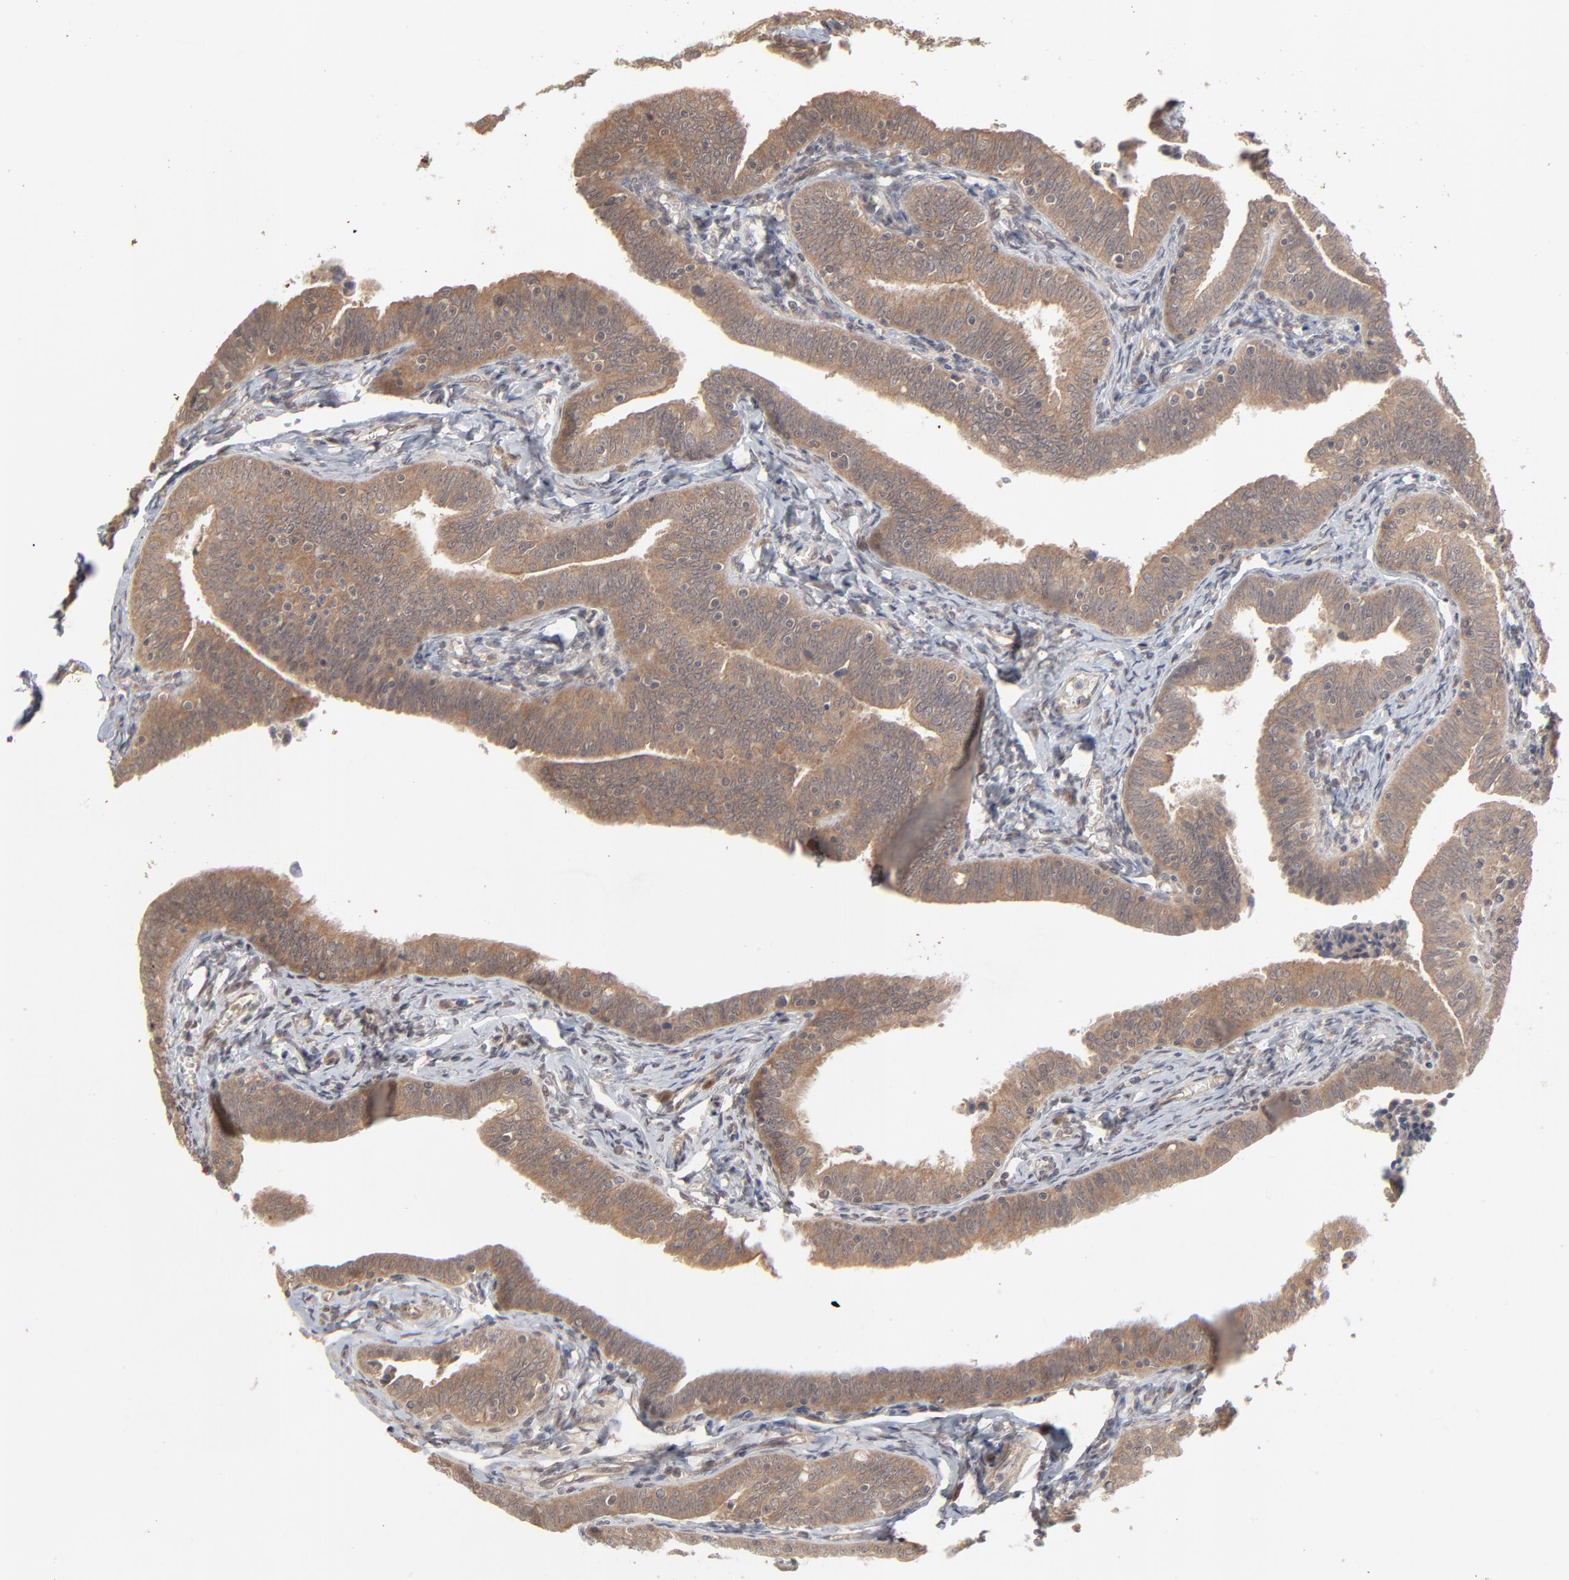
{"staining": {"intensity": "moderate", "quantity": ">75%", "location": "cytoplasmic/membranous"}, "tissue": "fallopian tube", "cell_type": "Glandular cells", "image_type": "normal", "snomed": [{"axis": "morphology", "description": "Normal tissue, NOS"}, {"axis": "topography", "description": "Fallopian tube"}, {"axis": "topography", "description": "Ovary"}], "caption": "Immunohistochemistry micrograph of normal human fallopian tube stained for a protein (brown), which demonstrates medium levels of moderate cytoplasmic/membranous staining in approximately >75% of glandular cells.", "gene": "SCFD1", "patient": {"sex": "female", "age": 69}}